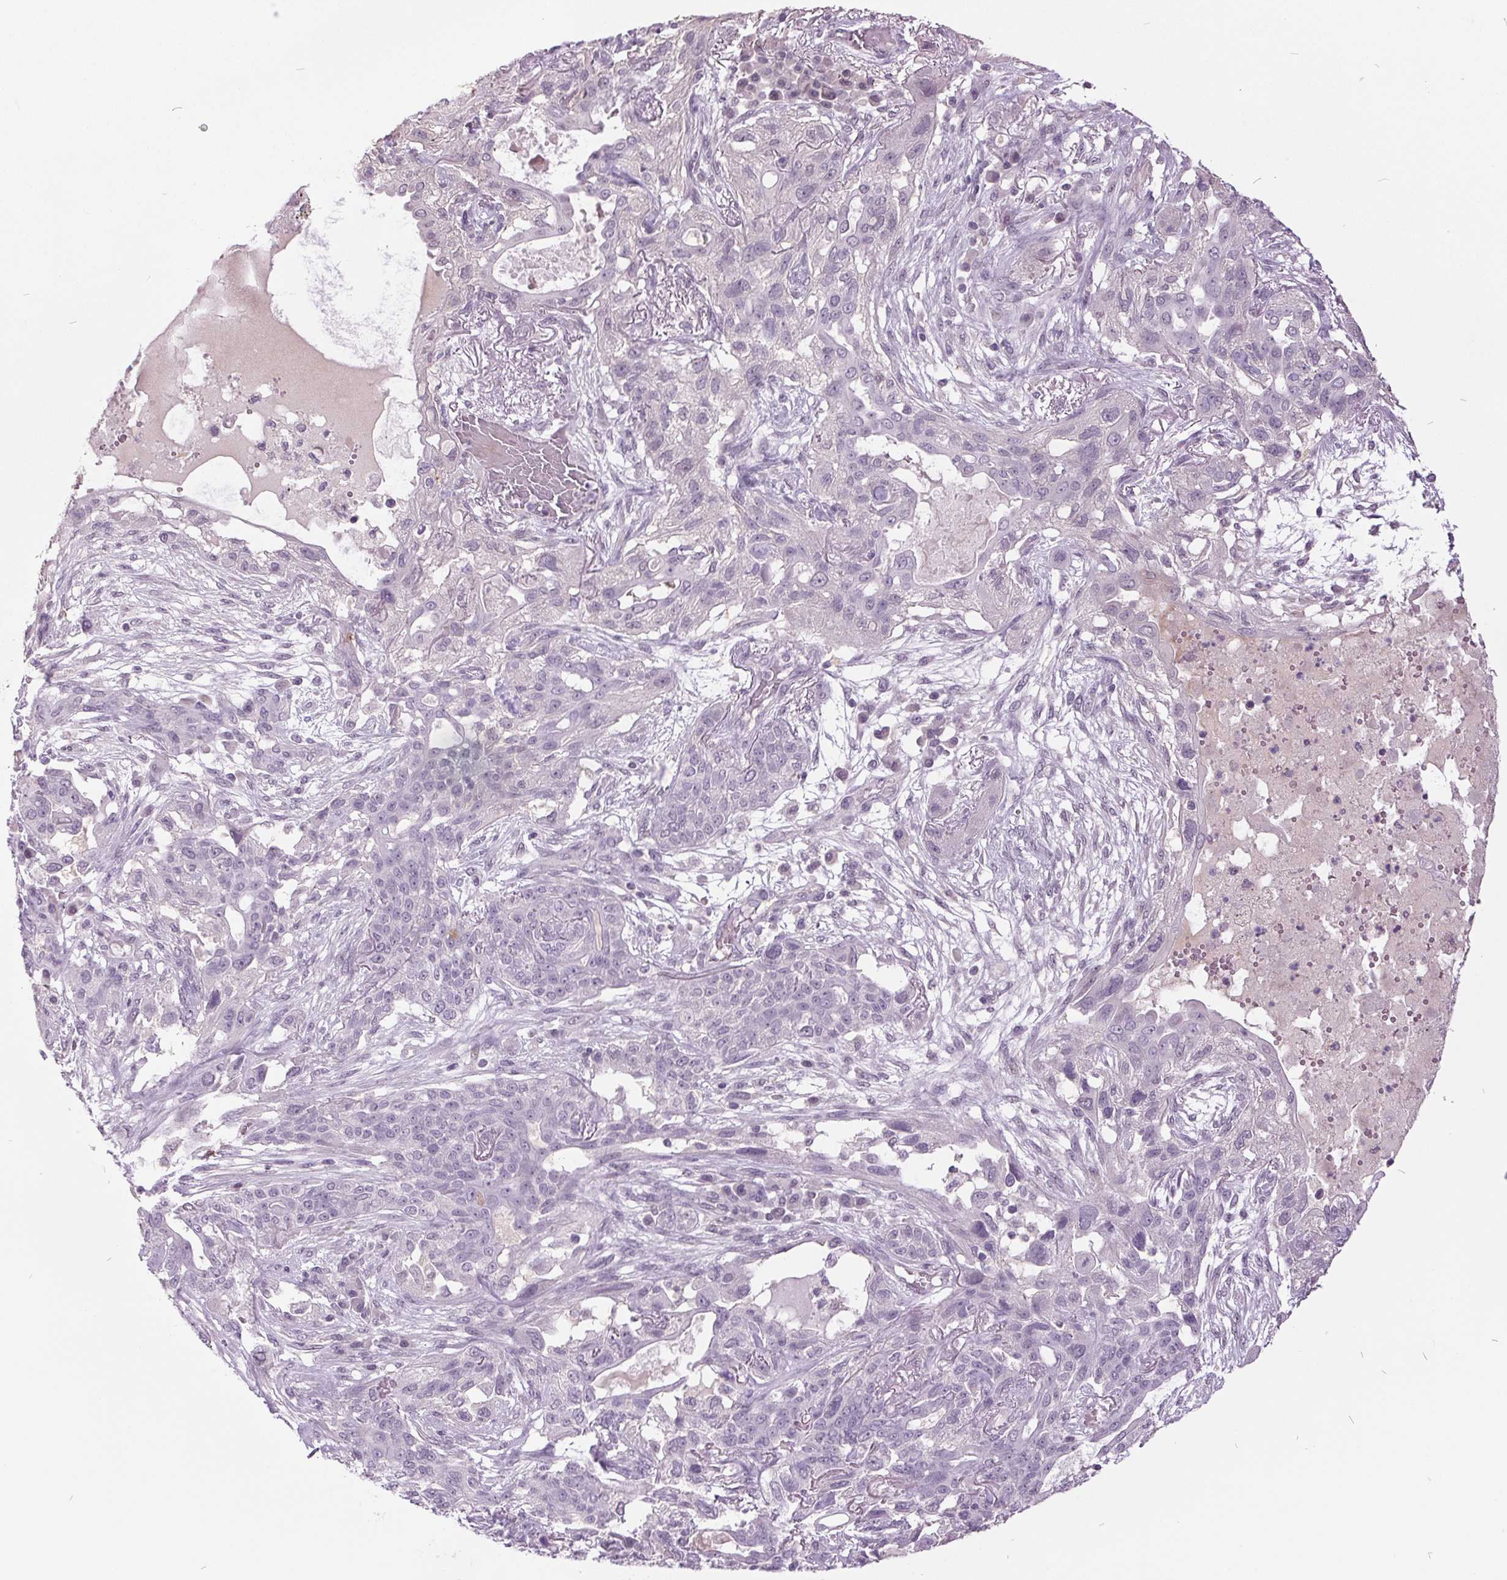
{"staining": {"intensity": "negative", "quantity": "none", "location": "none"}, "tissue": "lung cancer", "cell_type": "Tumor cells", "image_type": "cancer", "snomed": [{"axis": "morphology", "description": "Squamous cell carcinoma, NOS"}, {"axis": "topography", "description": "Lung"}], "caption": "Immunohistochemistry photomicrograph of human lung cancer (squamous cell carcinoma) stained for a protein (brown), which demonstrates no positivity in tumor cells. Brightfield microscopy of immunohistochemistry stained with DAB (3,3'-diaminobenzidine) (brown) and hematoxylin (blue), captured at high magnification.", "gene": "C2orf16", "patient": {"sex": "female", "age": 70}}